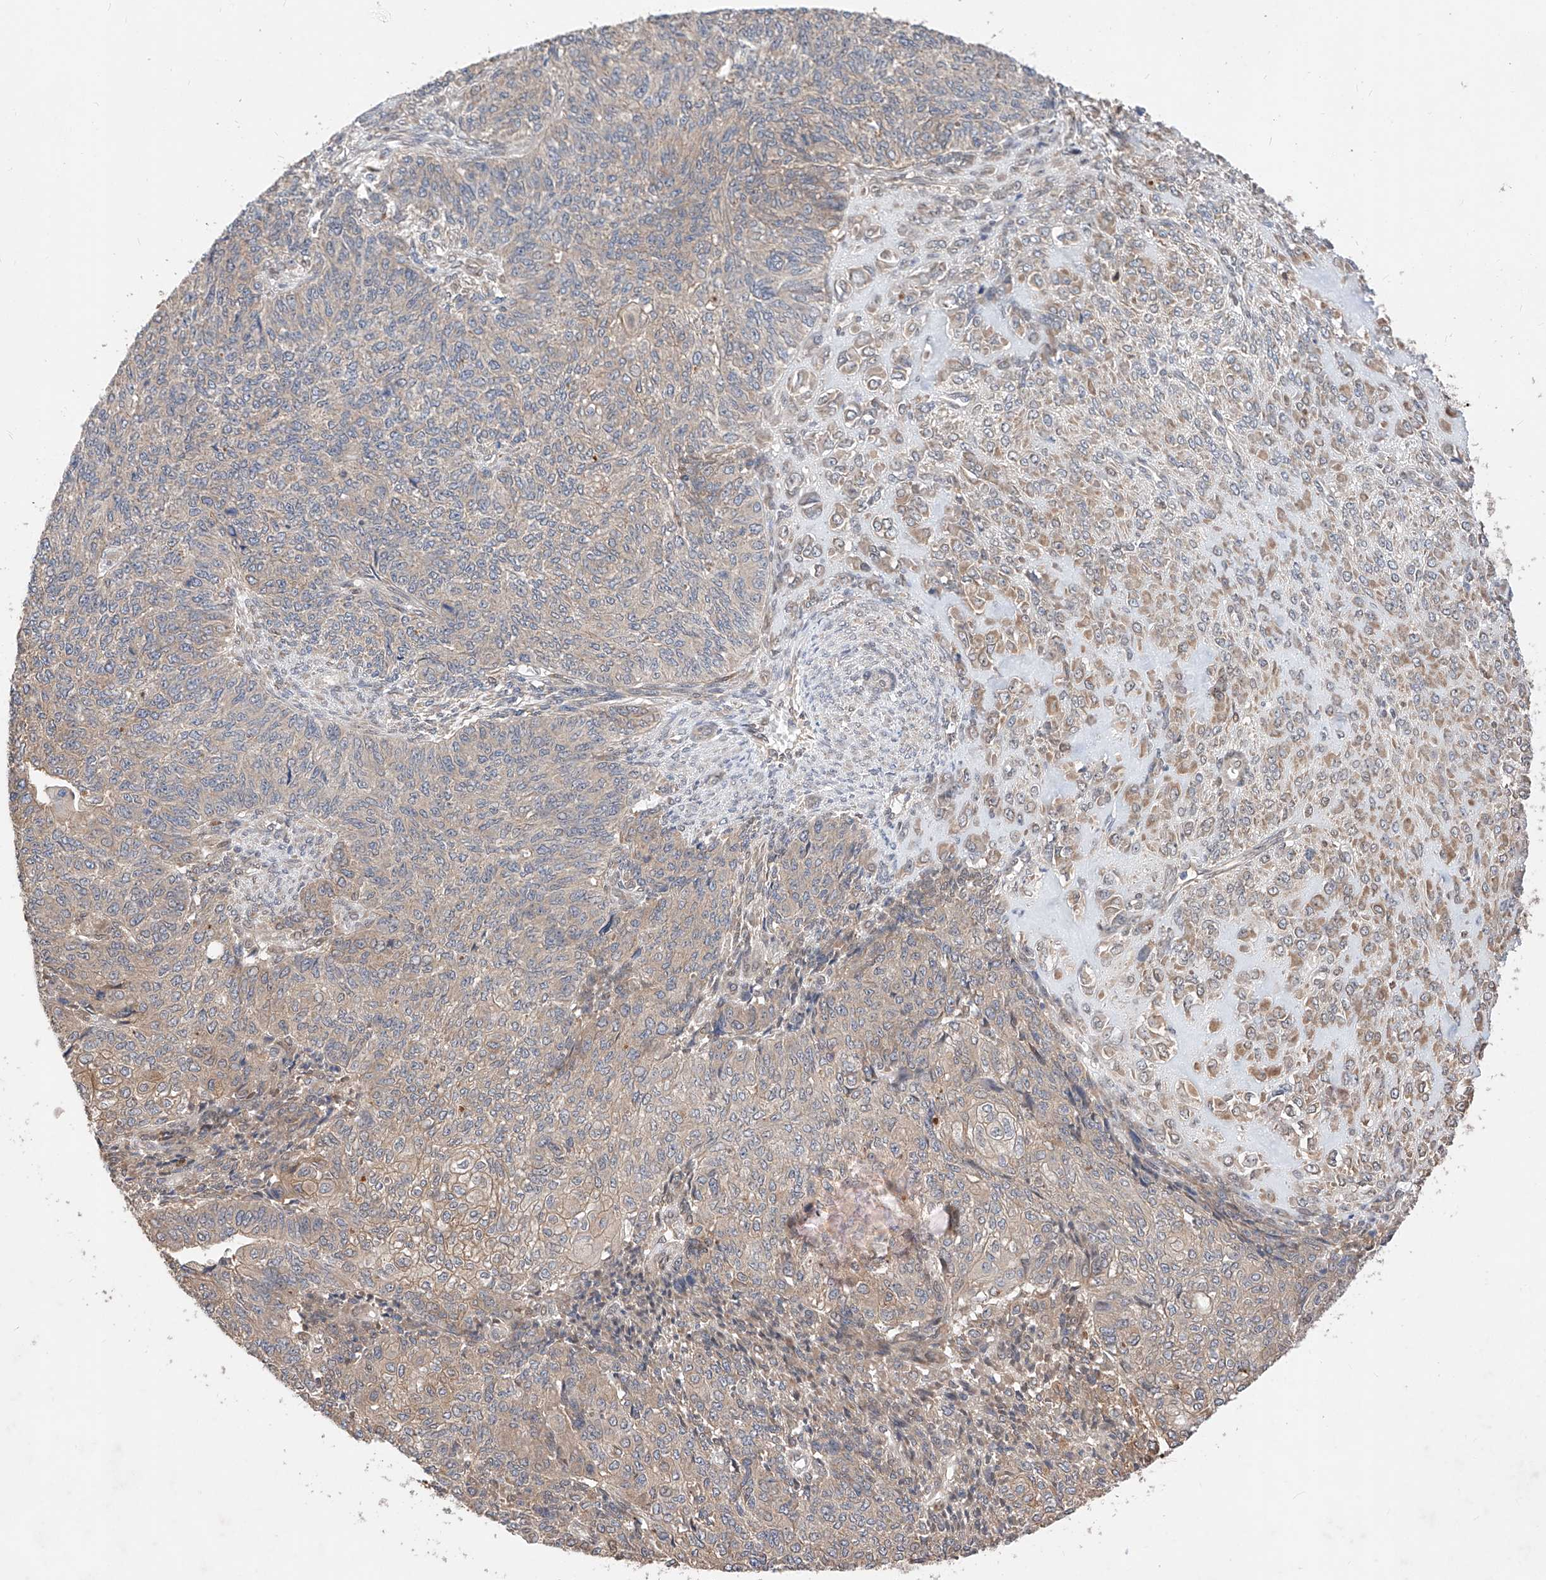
{"staining": {"intensity": "moderate", "quantity": "25%-75%", "location": "cytoplasmic/membranous"}, "tissue": "endometrial cancer", "cell_type": "Tumor cells", "image_type": "cancer", "snomed": [{"axis": "morphology", "description": "Adenocarcinoma, NOS"}, {"axis": "topography", "description": "Endometrium"}], "caption": "The immunohistochemical stain highlights moderate cytoplasmic/membranous expression in tumor cells of endometrial adenocarcinoma tissue.", "gene": "ZSCAN4", "patient": {"sex": "female", "age": 32}}